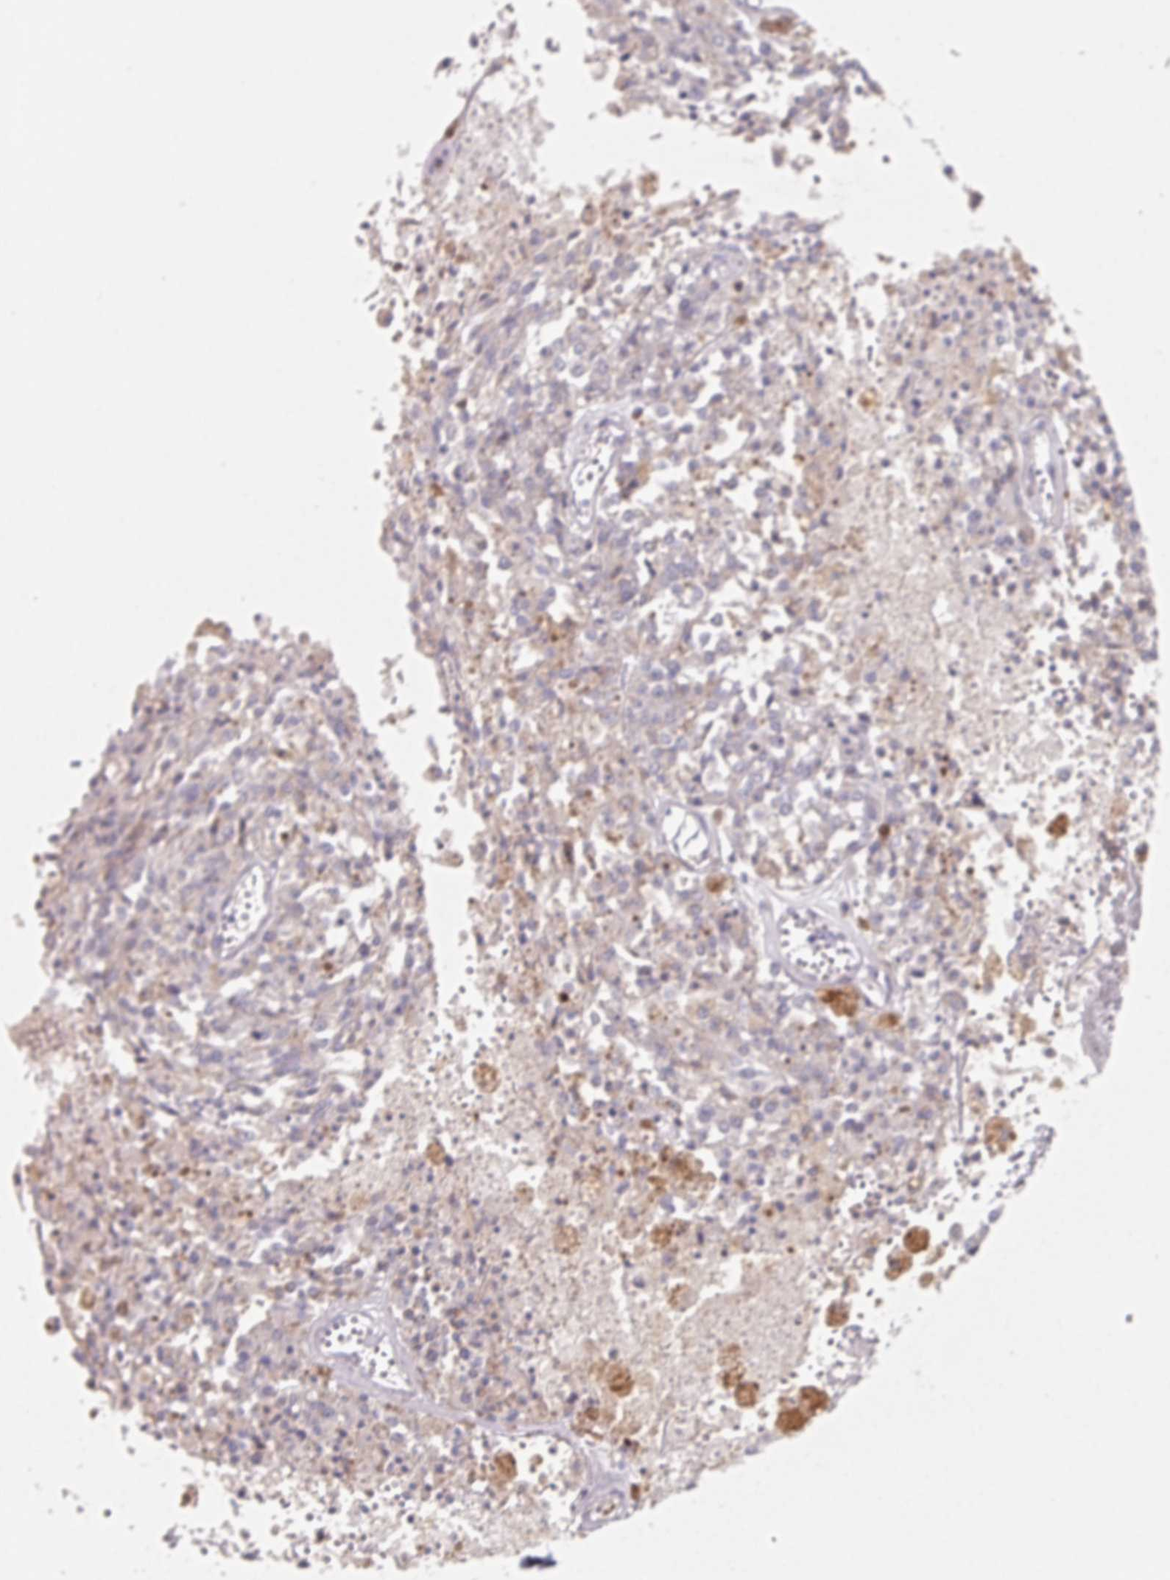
{"staining": {"intensity": "negative", "quantity": "none", "location": "none"}, "tissue": "melanoma", "cell_type": "Tumor cells", "image_type": "cancer", "snomed": [{"axis": "morphology", "description": "Malignant melanoma, Metastatic site"}, {"axis": "topography", "description": "Lymph node"}], "caption": "High magnification brightfield microscopy of melanoma stained with DAB (3,3'-diaminobenzidine) (brown) and counterstained with hematoxylin (blue): tumor cells show no significant positivity.", "gene": "LRRC23", "patient": {"sex": "female", "age": 64}}